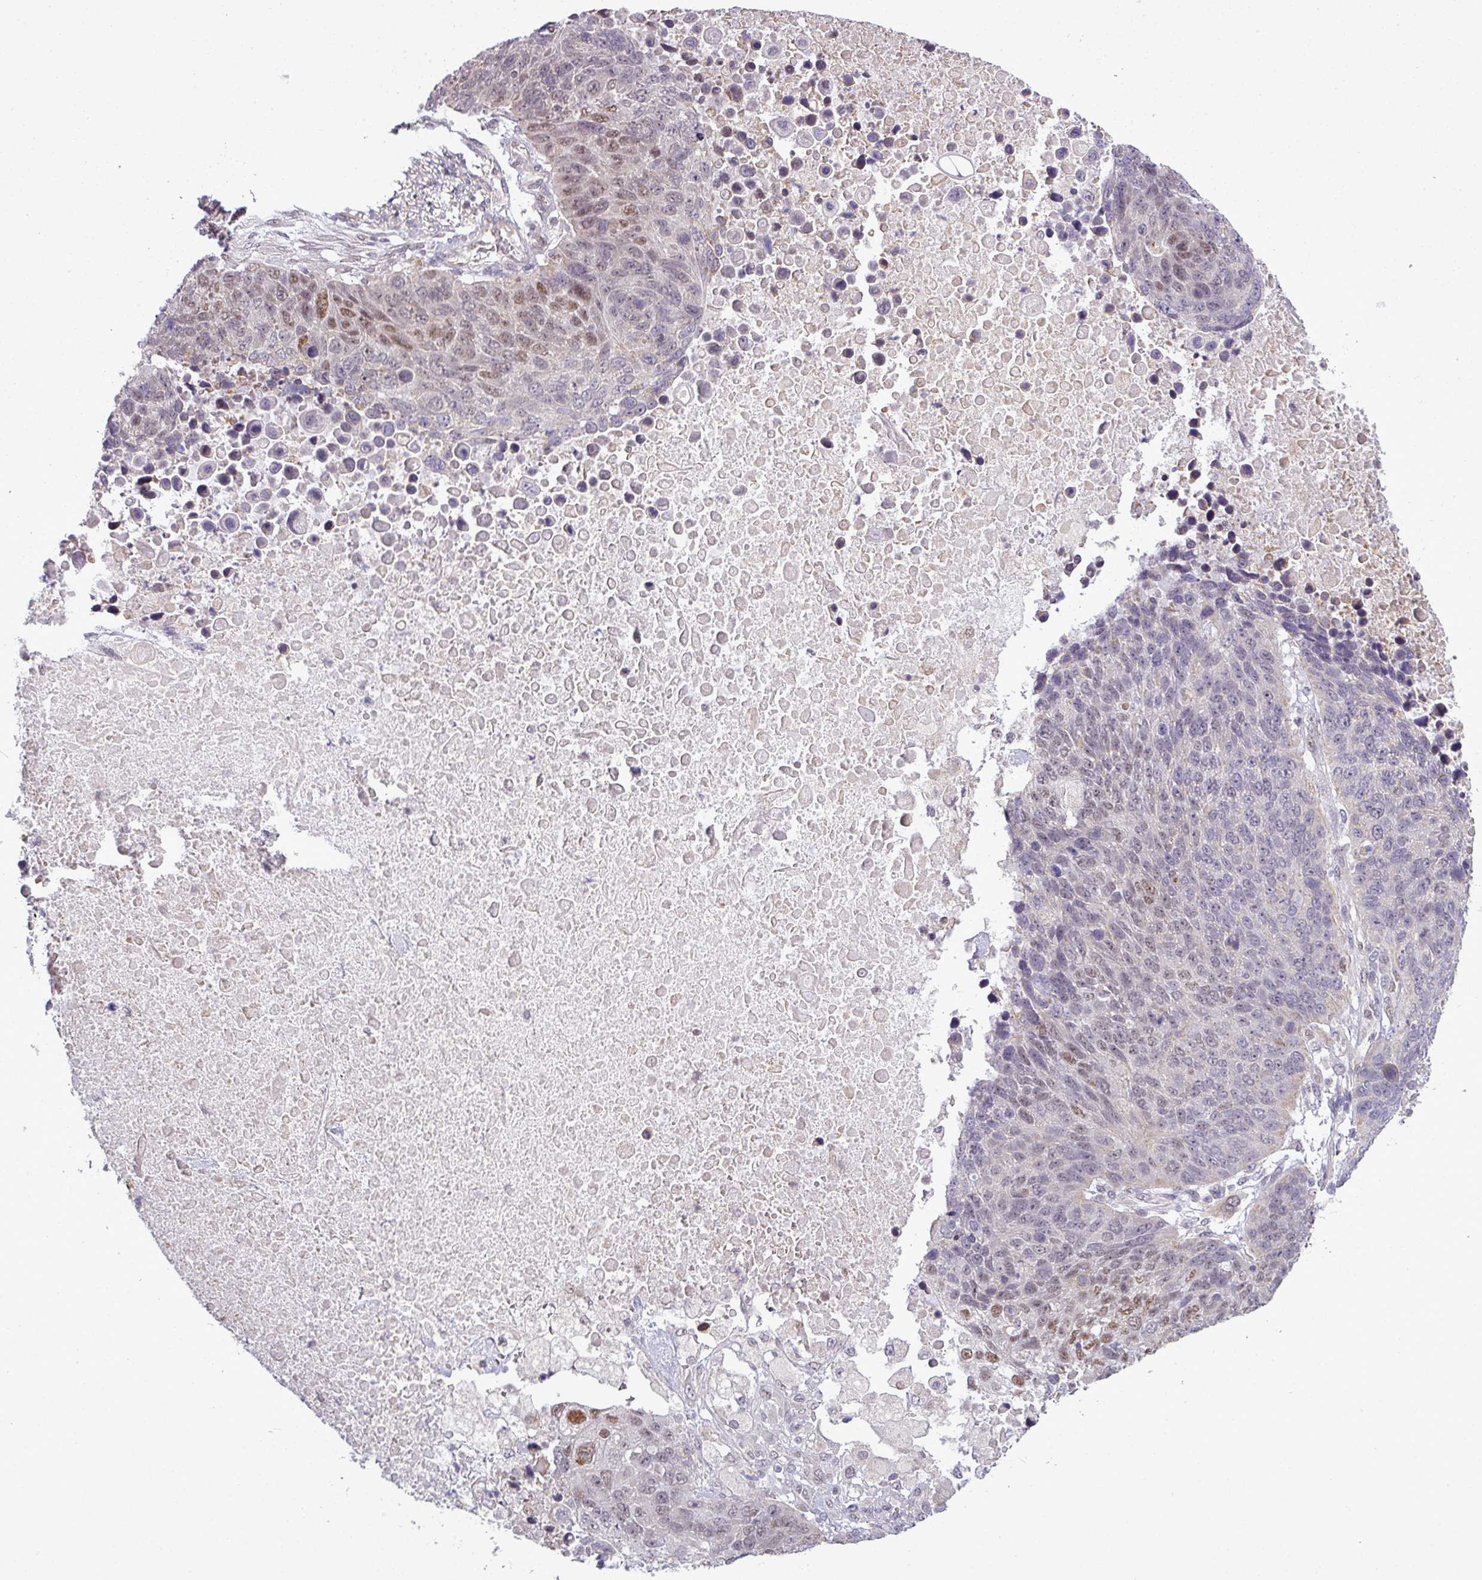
{"staining": {"intensity": "moderate", "quantity": "<25%", "location": "nuclear"}, "tissue": "lung cancer", "cell_type": "Tumor cells", "image_type": "cancer", "snomed": [{"axis": "morphology", "description": "Normal tissue, NOS"}, {"axis": "morphology", "description": "Squamous cell carcinoma, NOS"}, {"axis": "topography", "description": "Lymph node"}, {"axis": "topography", "description": "Lung"}], "caption": "Protein analysis of lung squamous cell carcinoma tissue reveals moderate nuclear staining in approximately <25% of tumor cells.", "gene": "ZNF217", "patient": {"sex": "male", "age": 66}}